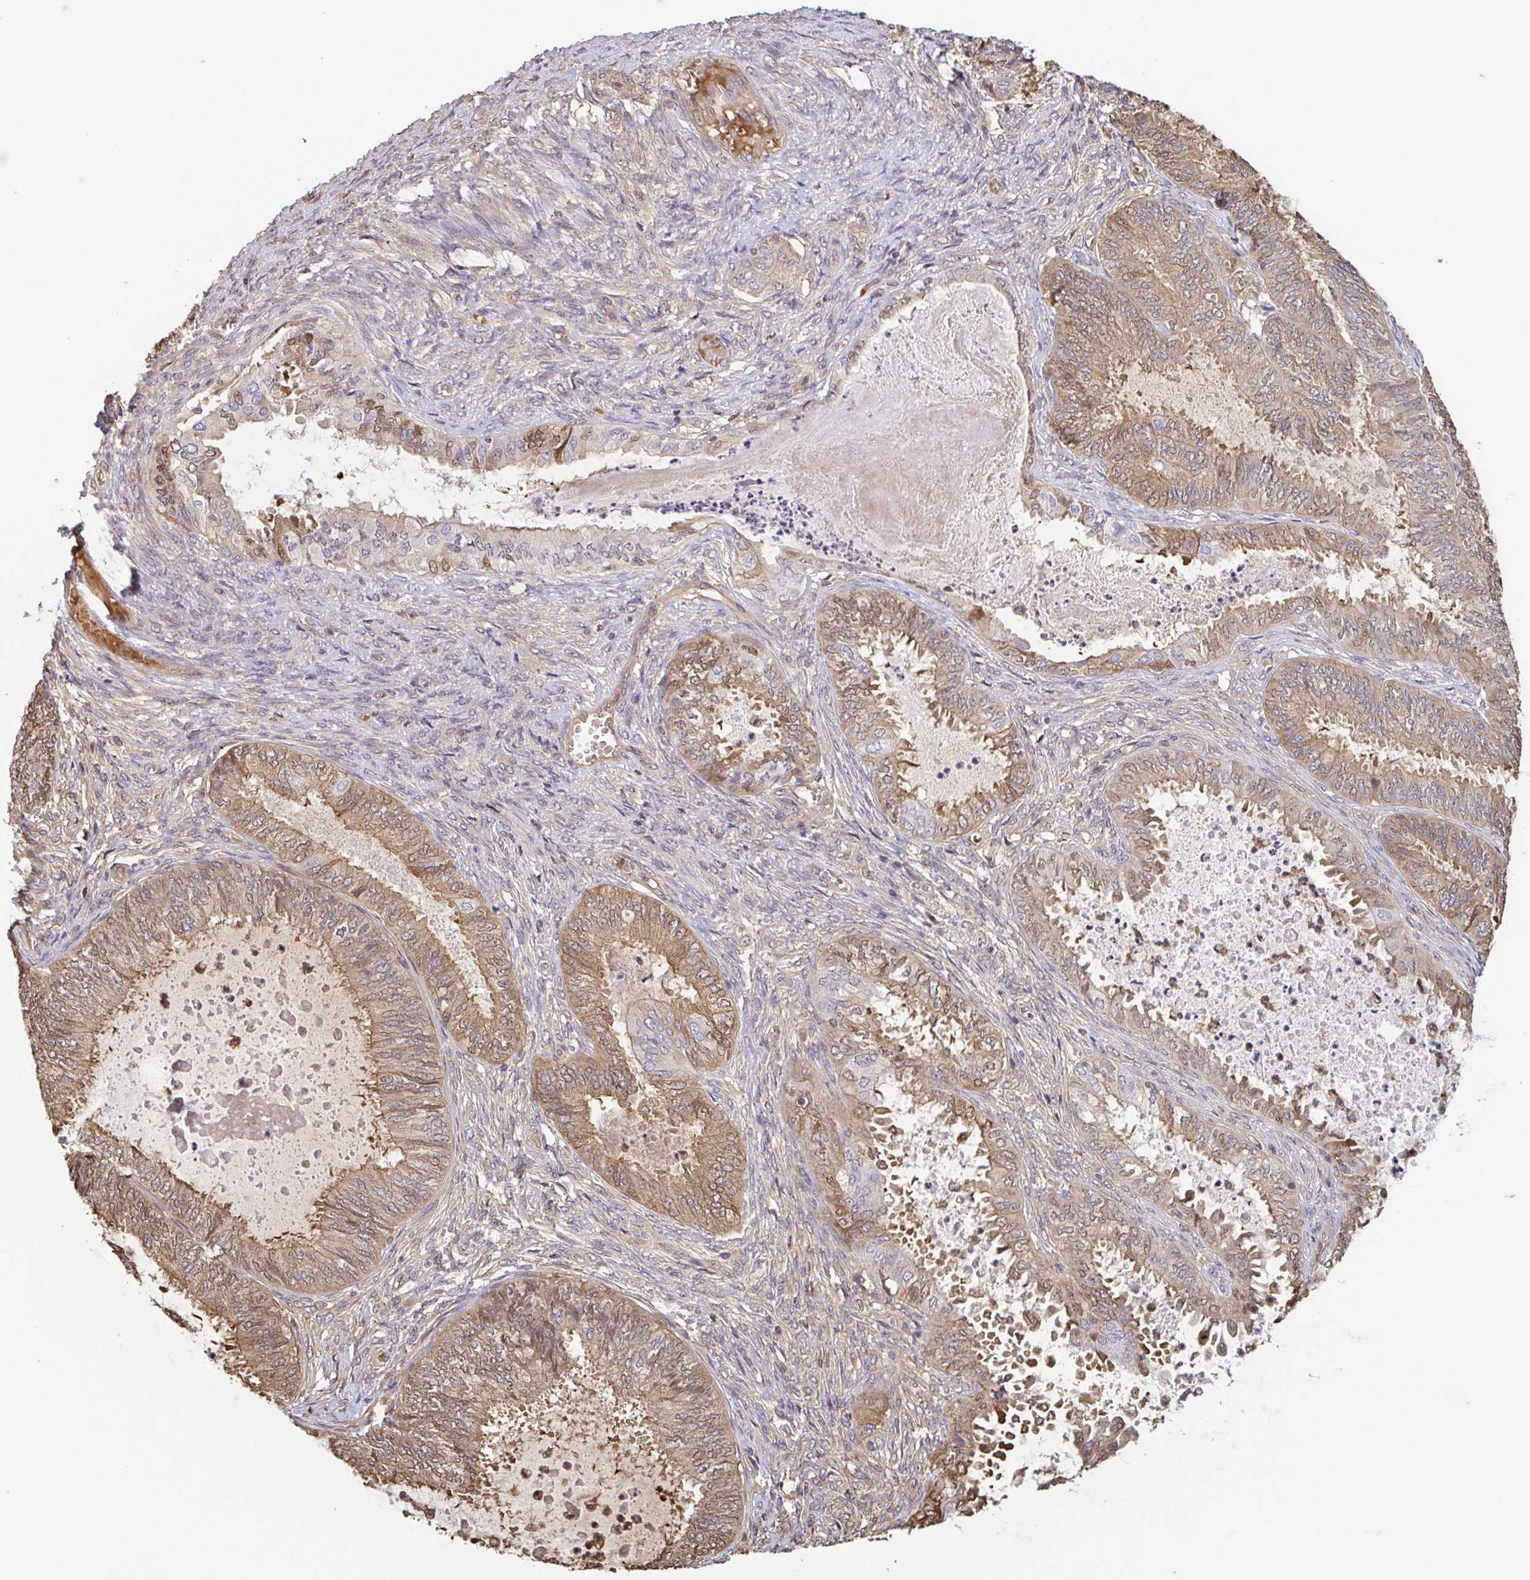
{"staining": {"intensity": "moderate", "quantity": "25%-75%", "location": "cytoplasmic/membranous,nuclear"}, "tissue": "ovarian cancer", "cell_type": "Tumor cells", "image_type": "cancer", "snomed": [{"axis": "morphology", "description": "Carcinoma, endometroid"}, {"axis": "topography", "description": "Ovary"}], "caption": "Human ovarian endometroid carcinoma stained with a brown dye demonstrates moderate cytoplasmic/membranous and nuclear positive positivity in about 25%-75% of tumor cells.", "gene": "OTOP2", "patient": {"sex": "female", "age": 70}}